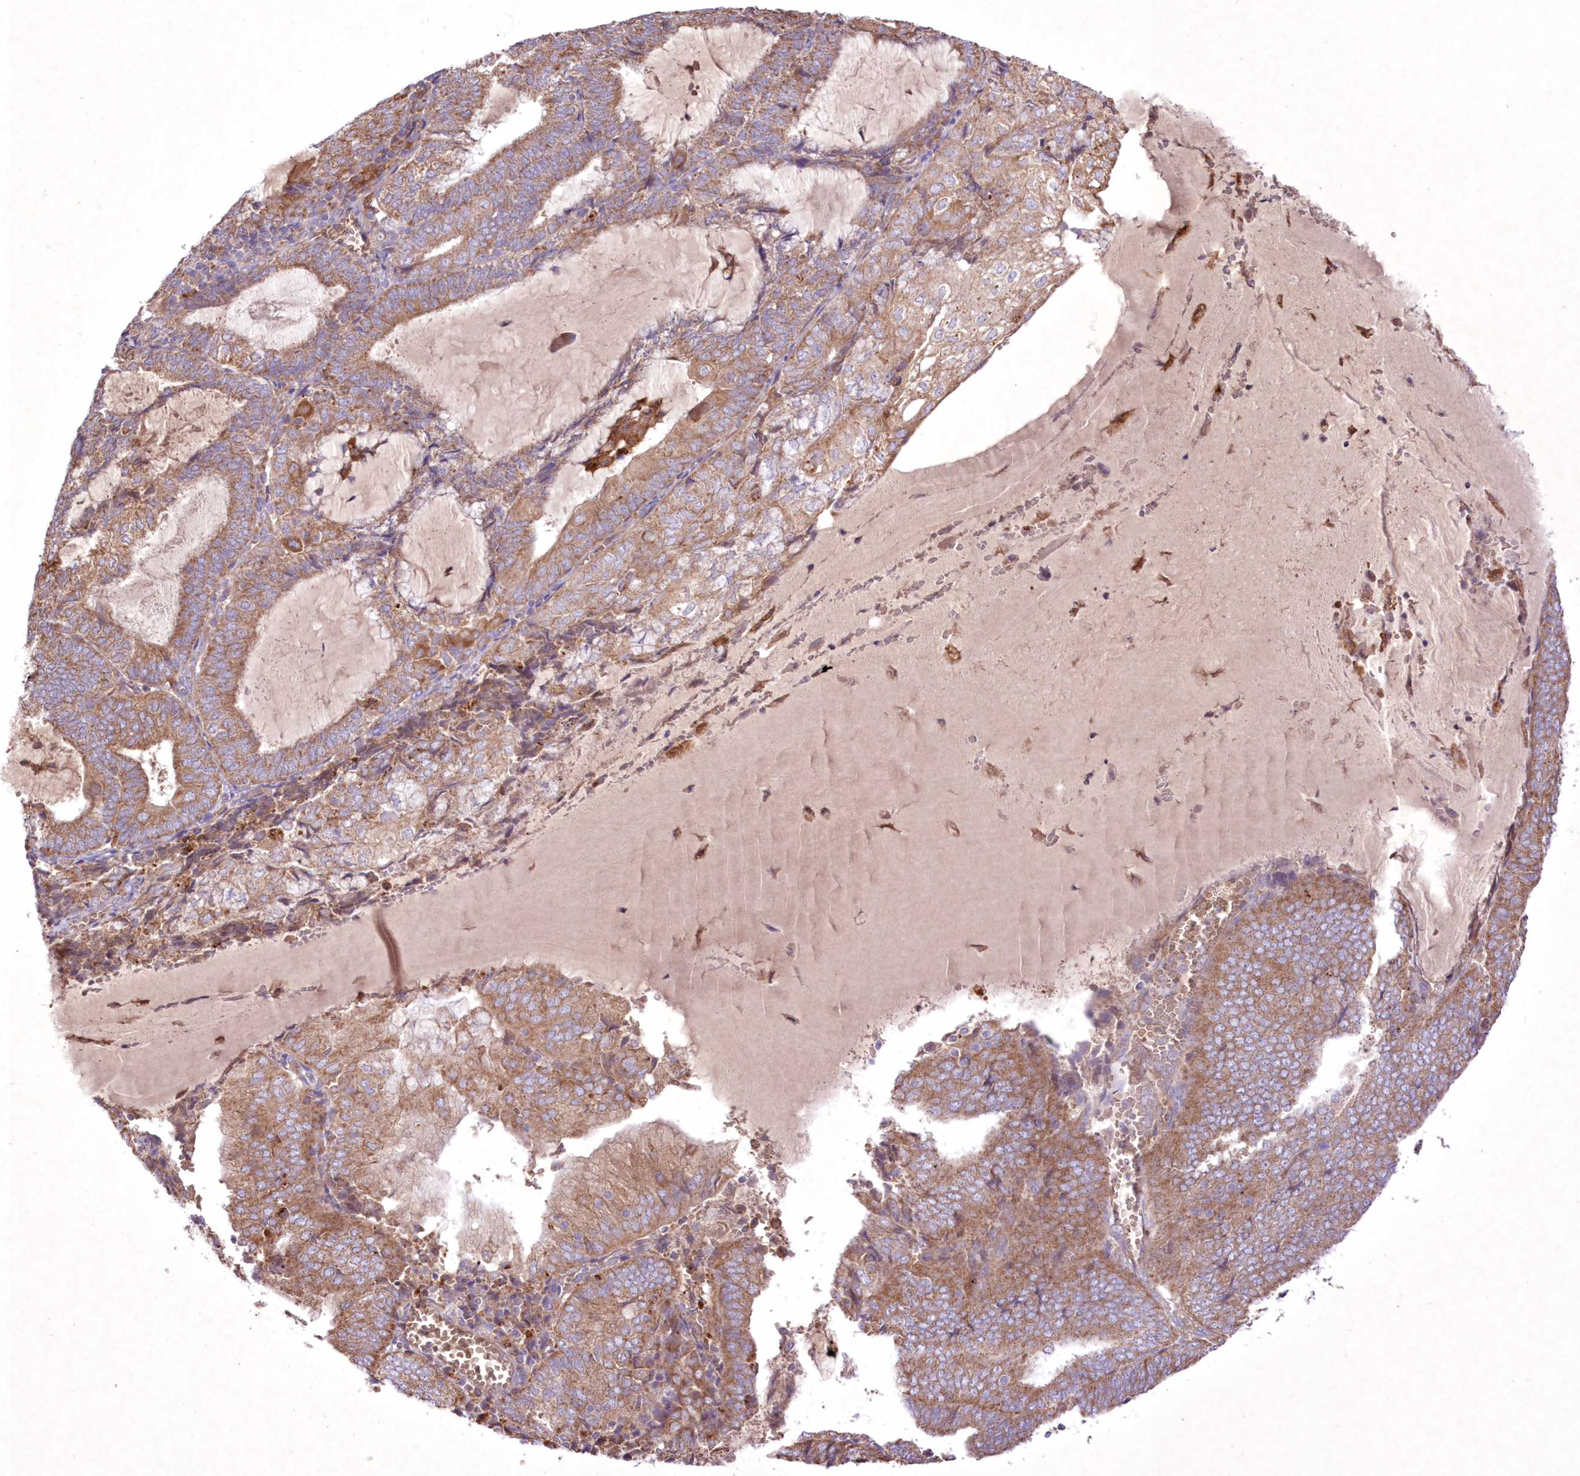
{"staining": {"intensity": "moderate", "quantity": ">75%", "location": "cytoplasmic/membranous"}, "tissue": "endometrial cancer", "cell_type": "Tumor cells", "image_type": "cancer", "snomed": [{"axis": "morphology", "description": "Adenocarcinoma, NOS"}, {"axis": "topography", "description": "Endometrium"}], "caption": "An IHC image of tumor tissue is shown. Protein staining in brown shows moderate cytoplasmic/membranous positivity in endometrial cancer within tumor cells.", "gene": "FCHO2", "patient": {"sex": "female", "age": 81}}